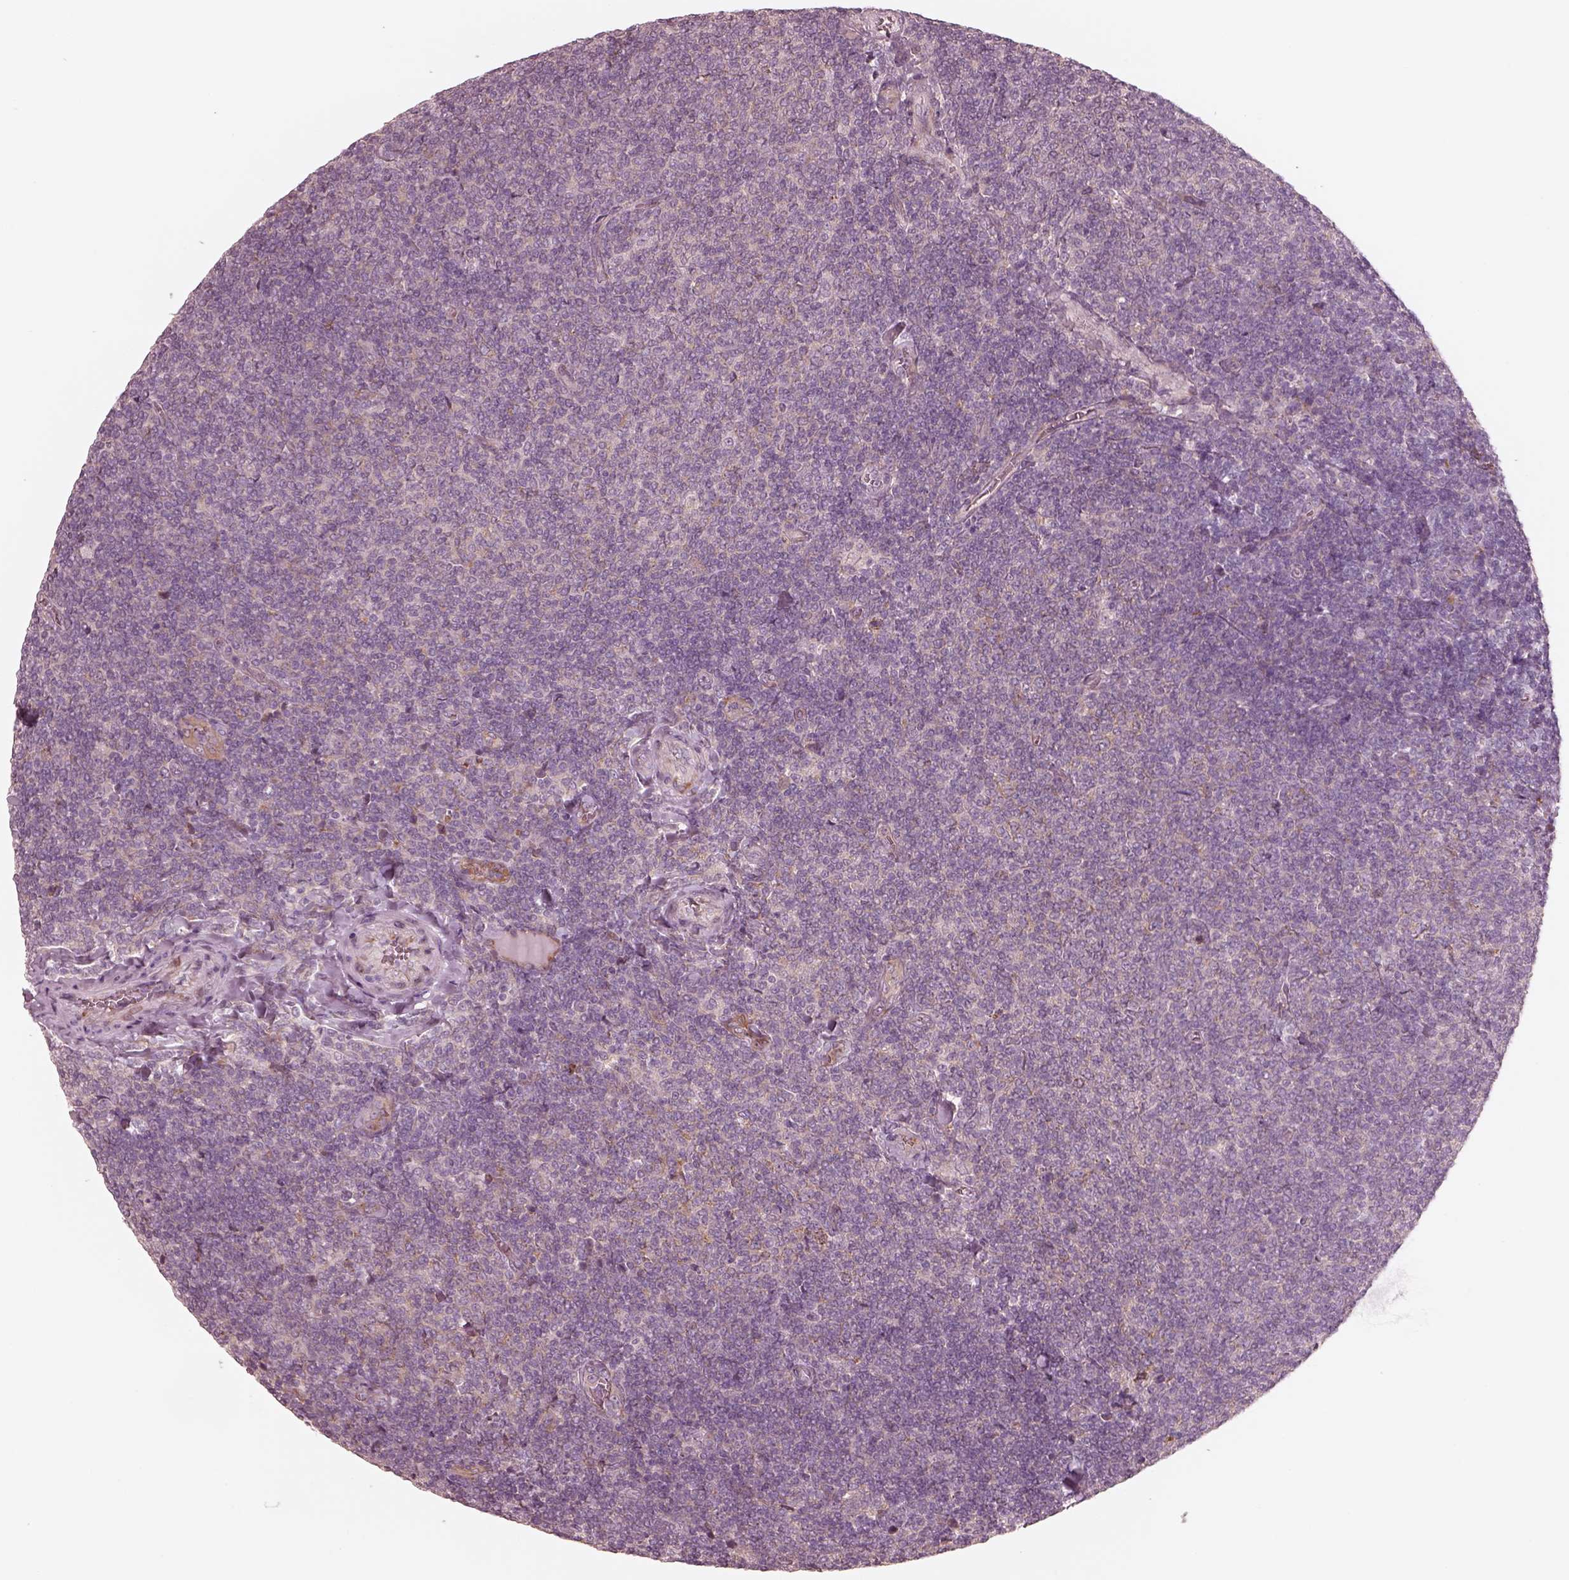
{"staining": {"intensity": "negative", "quantity": "none", "location": "none"}, "tissue": "lymphoma", "cell_type": "Tumor cells", "image_type": "cancer", "snomed": [{"axis": "morphology", "description": "Malignant lymphoma, non-Hodgkin's type, Low grade"}, {"axis": "topography", "description": "Lymph node"}], "caption": "IHC image of neoplastic tissue: human low-grade malignant lymphoma, non-Hodgkin's type stained with DAB reveals no significant protein staining in tumor cells.", "gene": "RAB3C", "patient": {"sex": "male", "age": 52}}